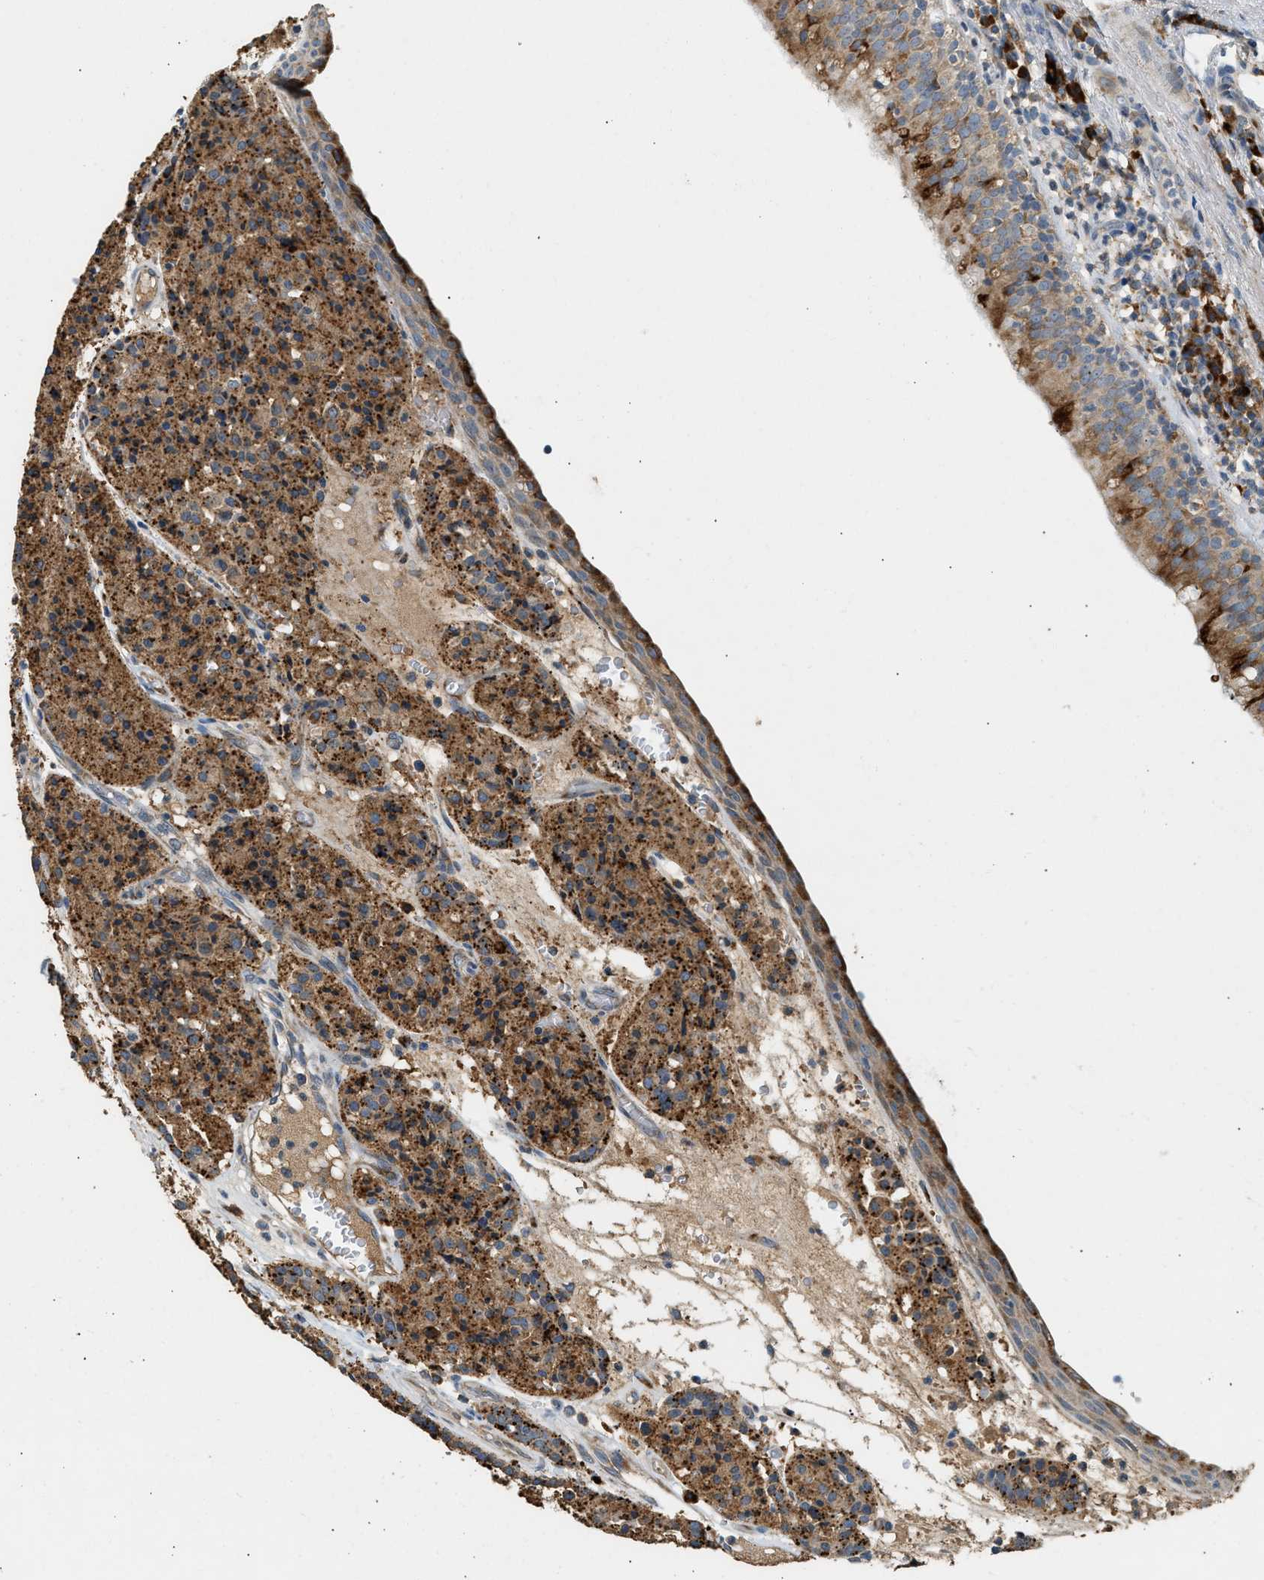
{"staining": {"intensity": "strong", "quantity": ">75%", "location": "cytoplasmic/membranous"}, "tissue": "carcinoid", "cell_type": "Tumor cells", "image_type": "cancer", "snomed": [{"axis": "morphology", "description": "Carcinoid, malignant, NOS"}, {"axis": "topography", "description": "Lung"}], "caption": "A brown stain highlights strong cytoplasmic/membranous positivity of a protein in carcinoid (malignant) tumor cells. The staining is performed using DAB (3,3'-diaminobenzidine) brown chromogen to label protein expression. The nuclei are counter-stained blue using hematoxylin.", "gene": "CTSB", "patient": {"sex": "male", "age": 30}}